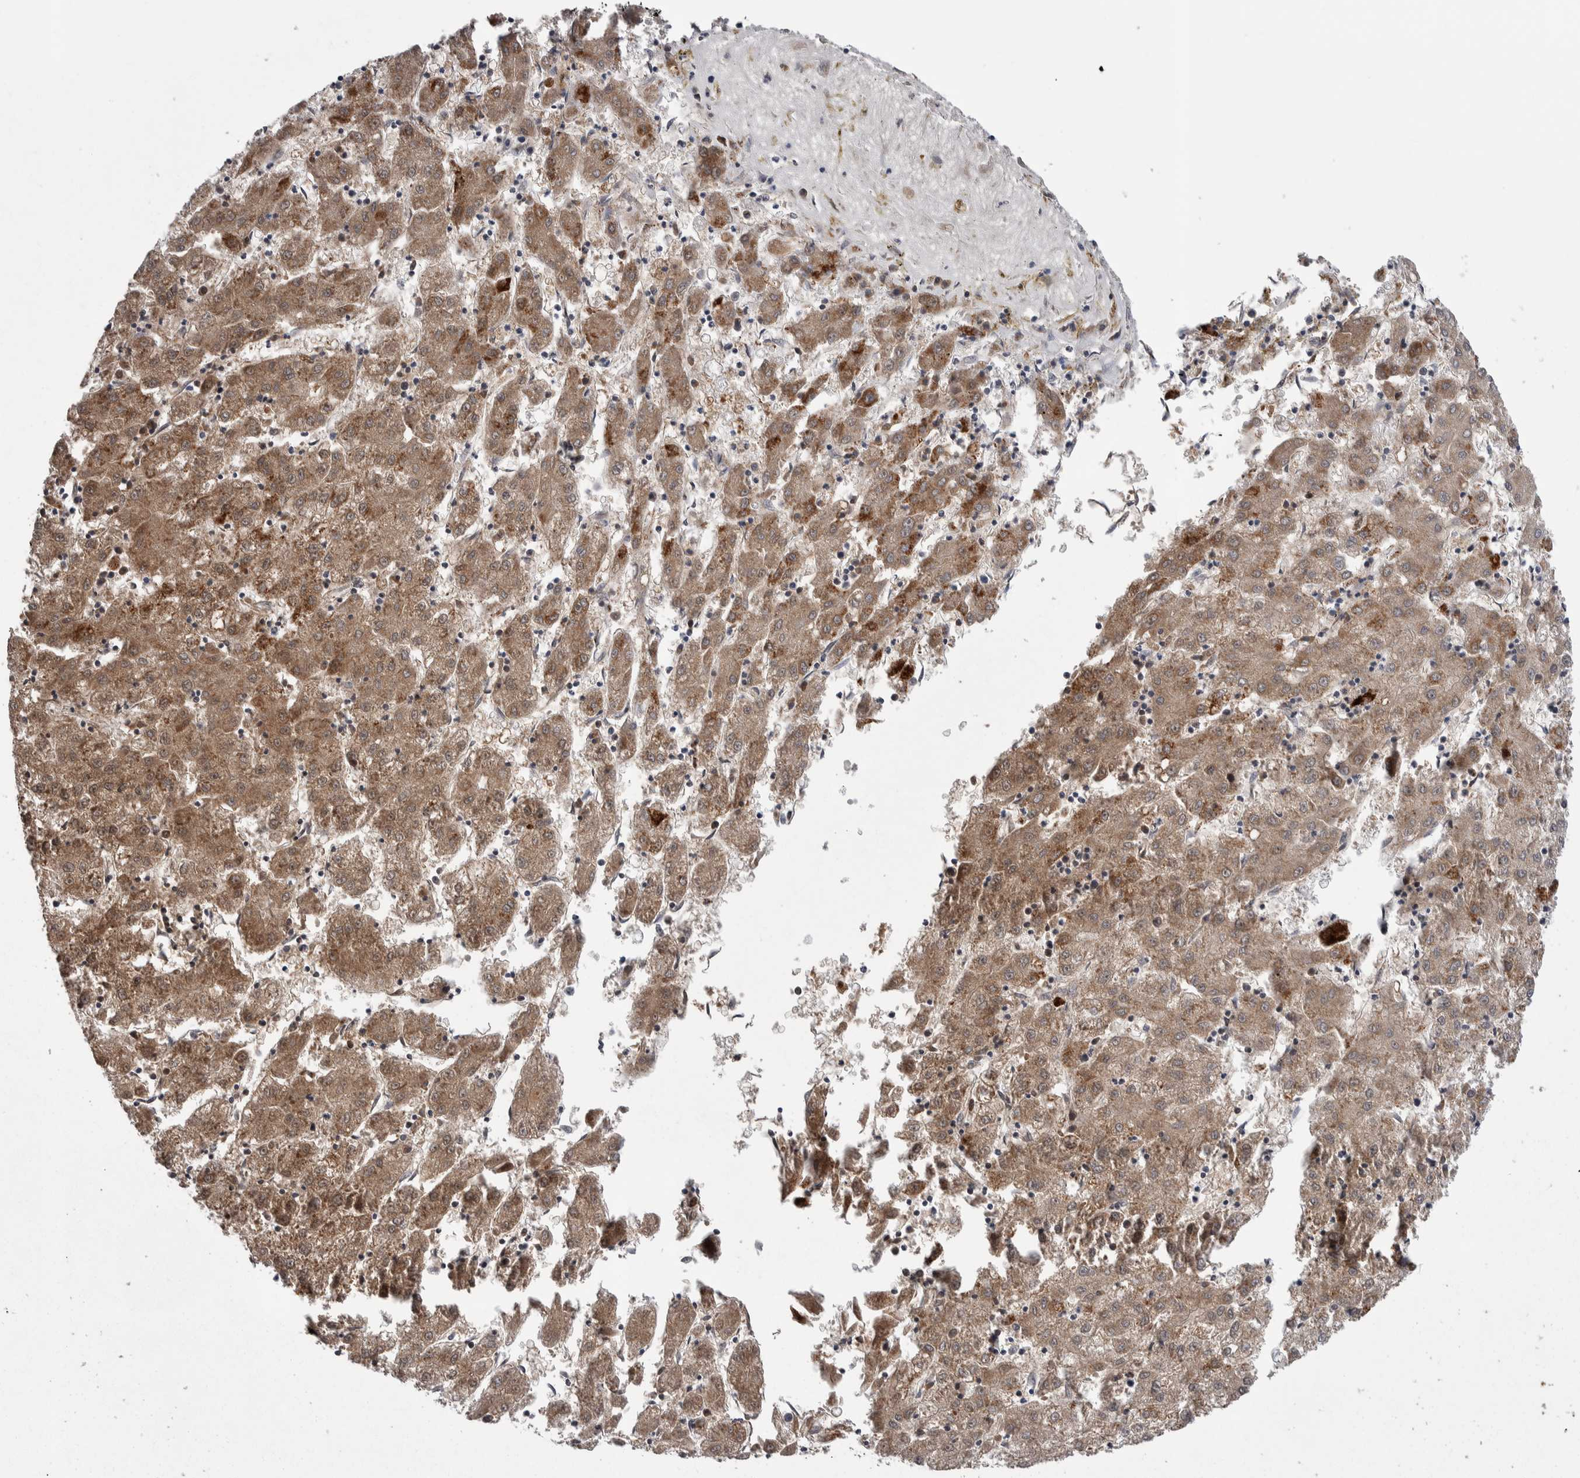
{"staining": {"intensity": "moderate", "quantity": ">75%", "location": "cytoplasmic/membranous"}, "tissue": "liver cancer", "cell_type": "Tumor cells", "image_type": "cancer", "snomed": [{"axis": "morphology", "description": "Carcinoma, Hepatocellular, NOS"}, {"axis": "topography", "description": "Liver"}], "caption": "A medium amount of moderate cytoplasmic/membranous expression is seen in approximately >75% of tumor cells in hepatocellular carcinoma (liver) tissue. The protein of interest is stained brown, and the nuclei are stained in blue (DAB (3,3'-diaminobenzidine) IHC with brightfield microscopy, high magnification).", "gene": "ETFA", "patient": {"sex": "male", "age": 72}}